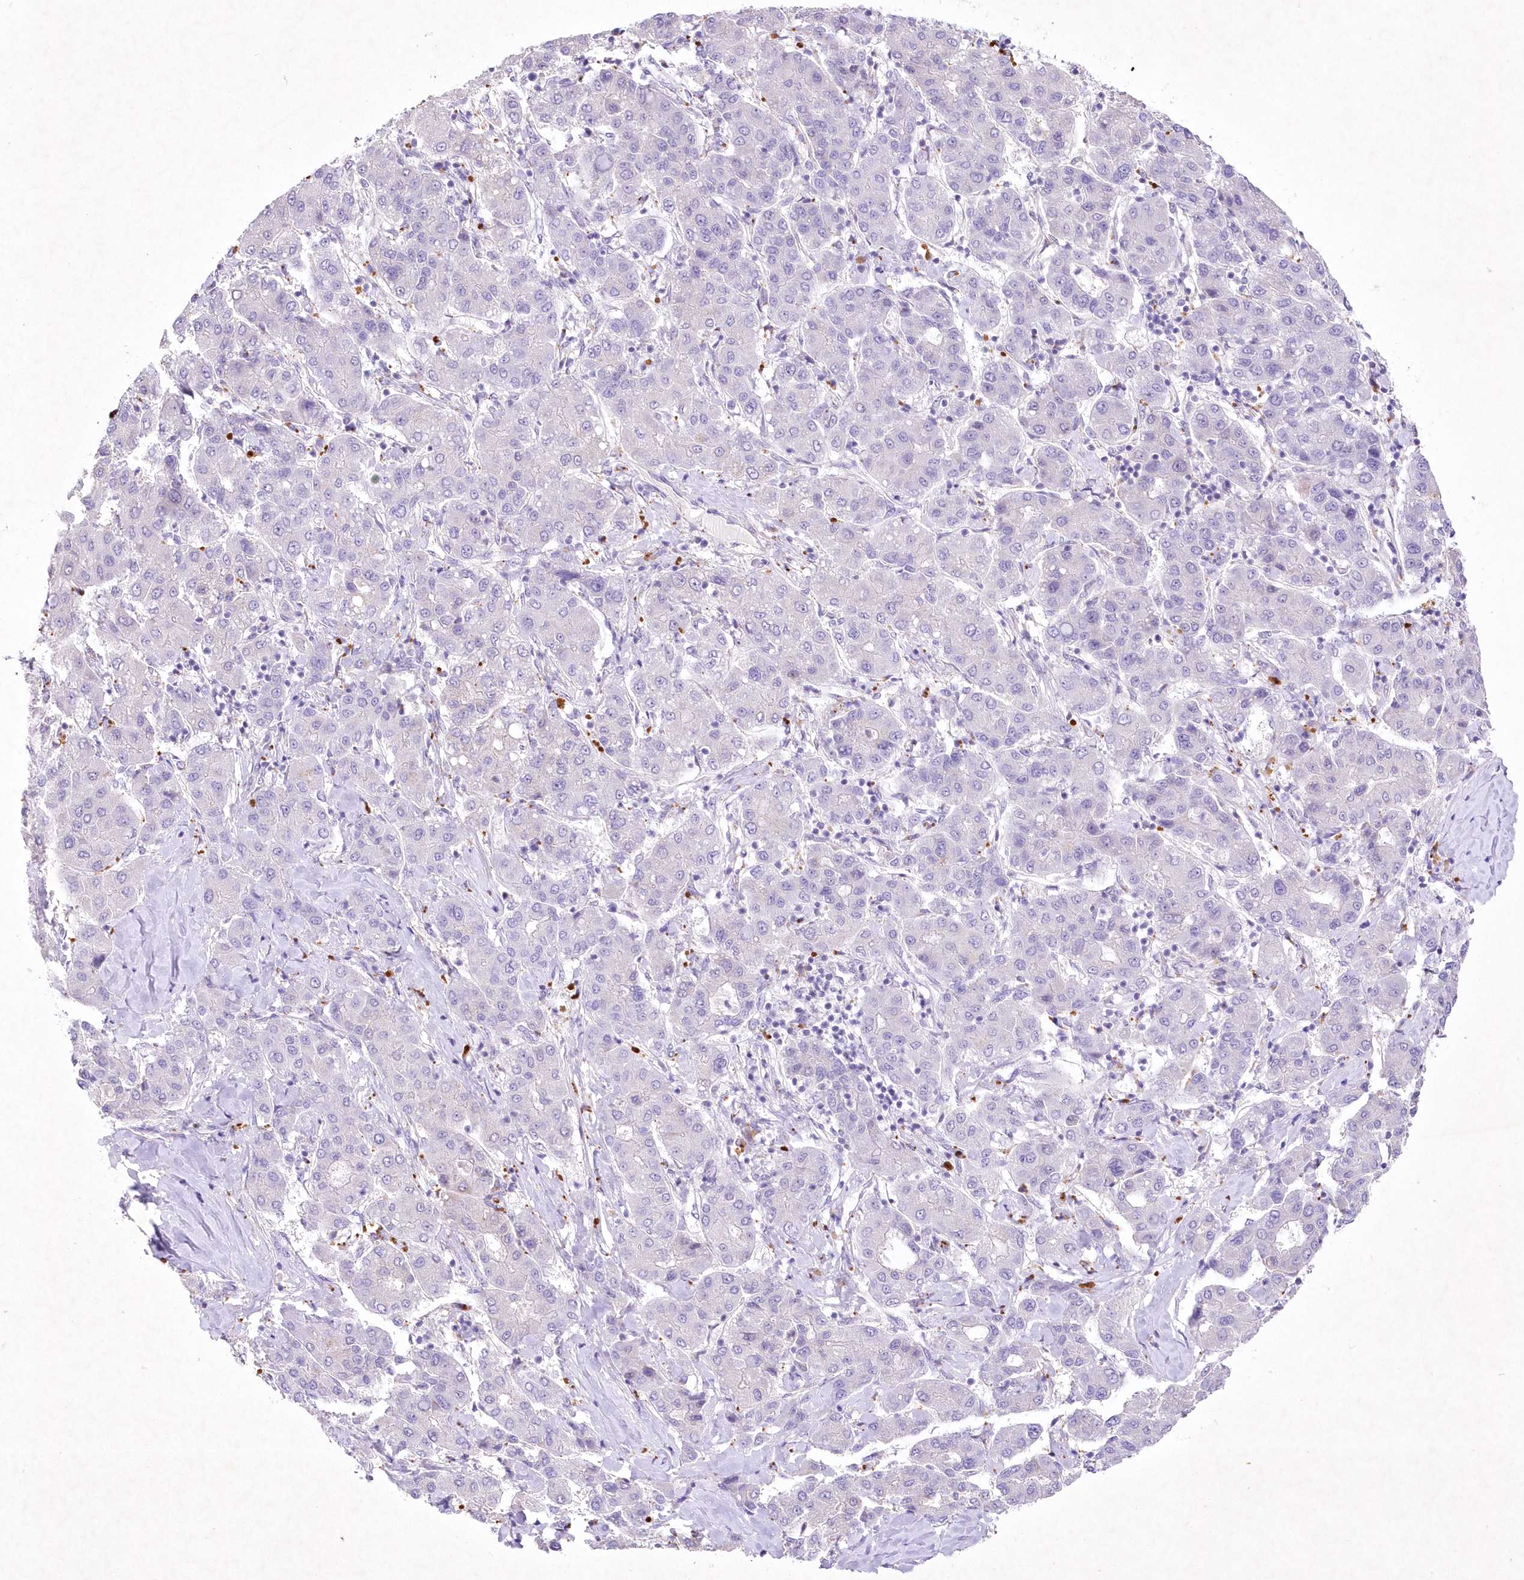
{"staining": {"intensity": "negative", "quantity": "none", "location": "none"}, "tissue": "liver cancer", "cell_type": "Tumor cells", "image_type": "cancer", "snomed": [{"axis": "morphology", "description": "Carcinoma, Hepatocellular, NOS"}, {"axis": "topography", "description": "Liver"}], "caption": "The immunohistochemistry histopathology image has no significant positivity in tumor cells of liver cancer (hepatocellular carcinoma) tissue.", "gene": "RBM27", "patient": {"sex": "male", "age": 65}}